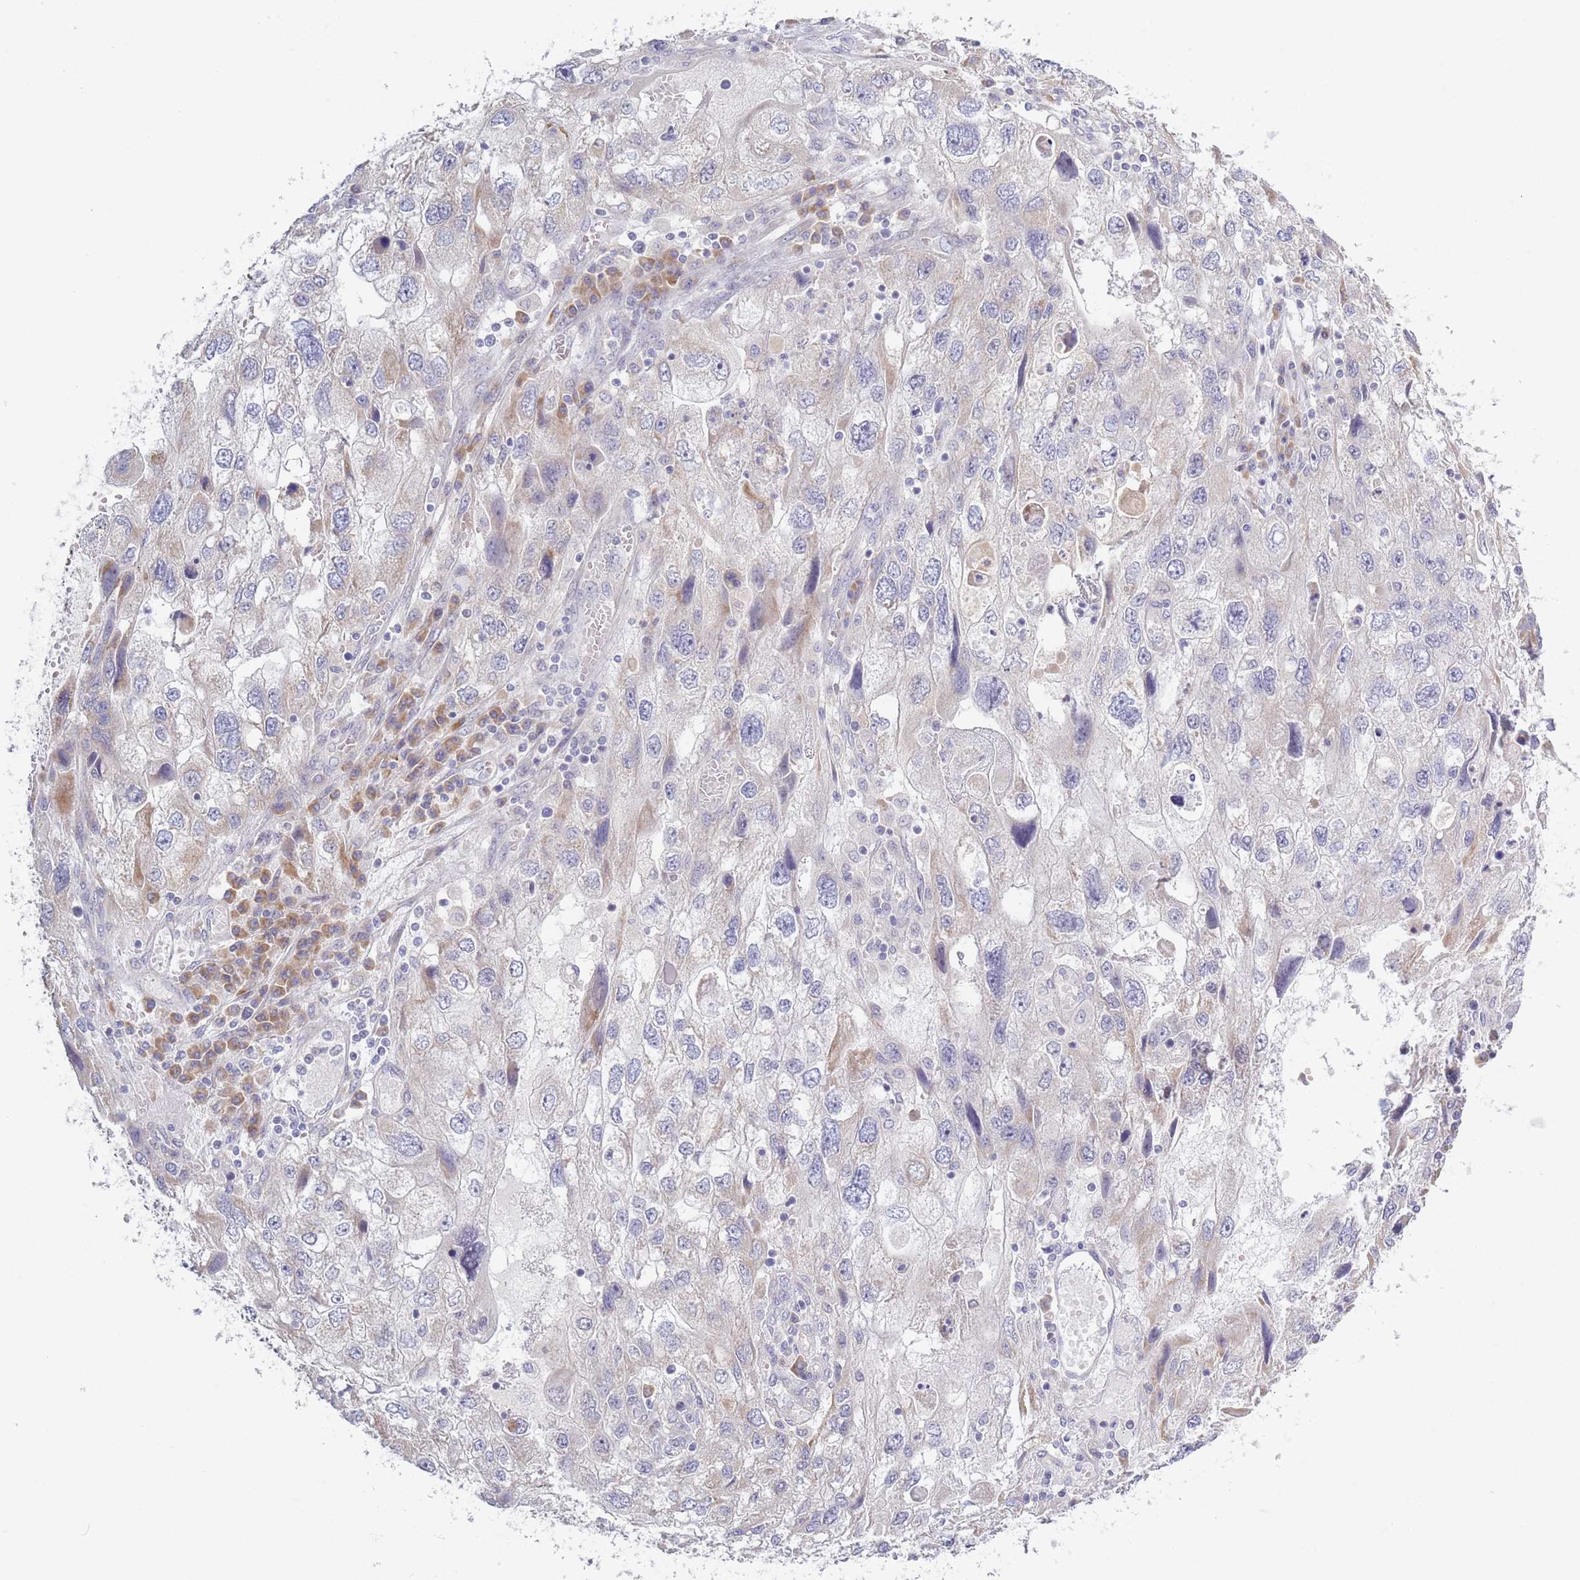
{"staining": {"intensity": "weak", "quantity": "<25%", "location": "cytoplasmic/membranous"}, "tissue": "endometrial cancer", "cell_type": "Tumor cells", "image_type": "cancer", "snomed": [{"axis": "morphology", "description": "Adenocarcinoma, NOS"}, {"axis": "topography", "description": "Endometrium"}], "caption": "Endometrial adenocarcinoma was stained to show a protein in brown. There is no significant expression in tumor cells.", "gene": "FAM227B", "patient": {"sex": "female", "age": 49}}